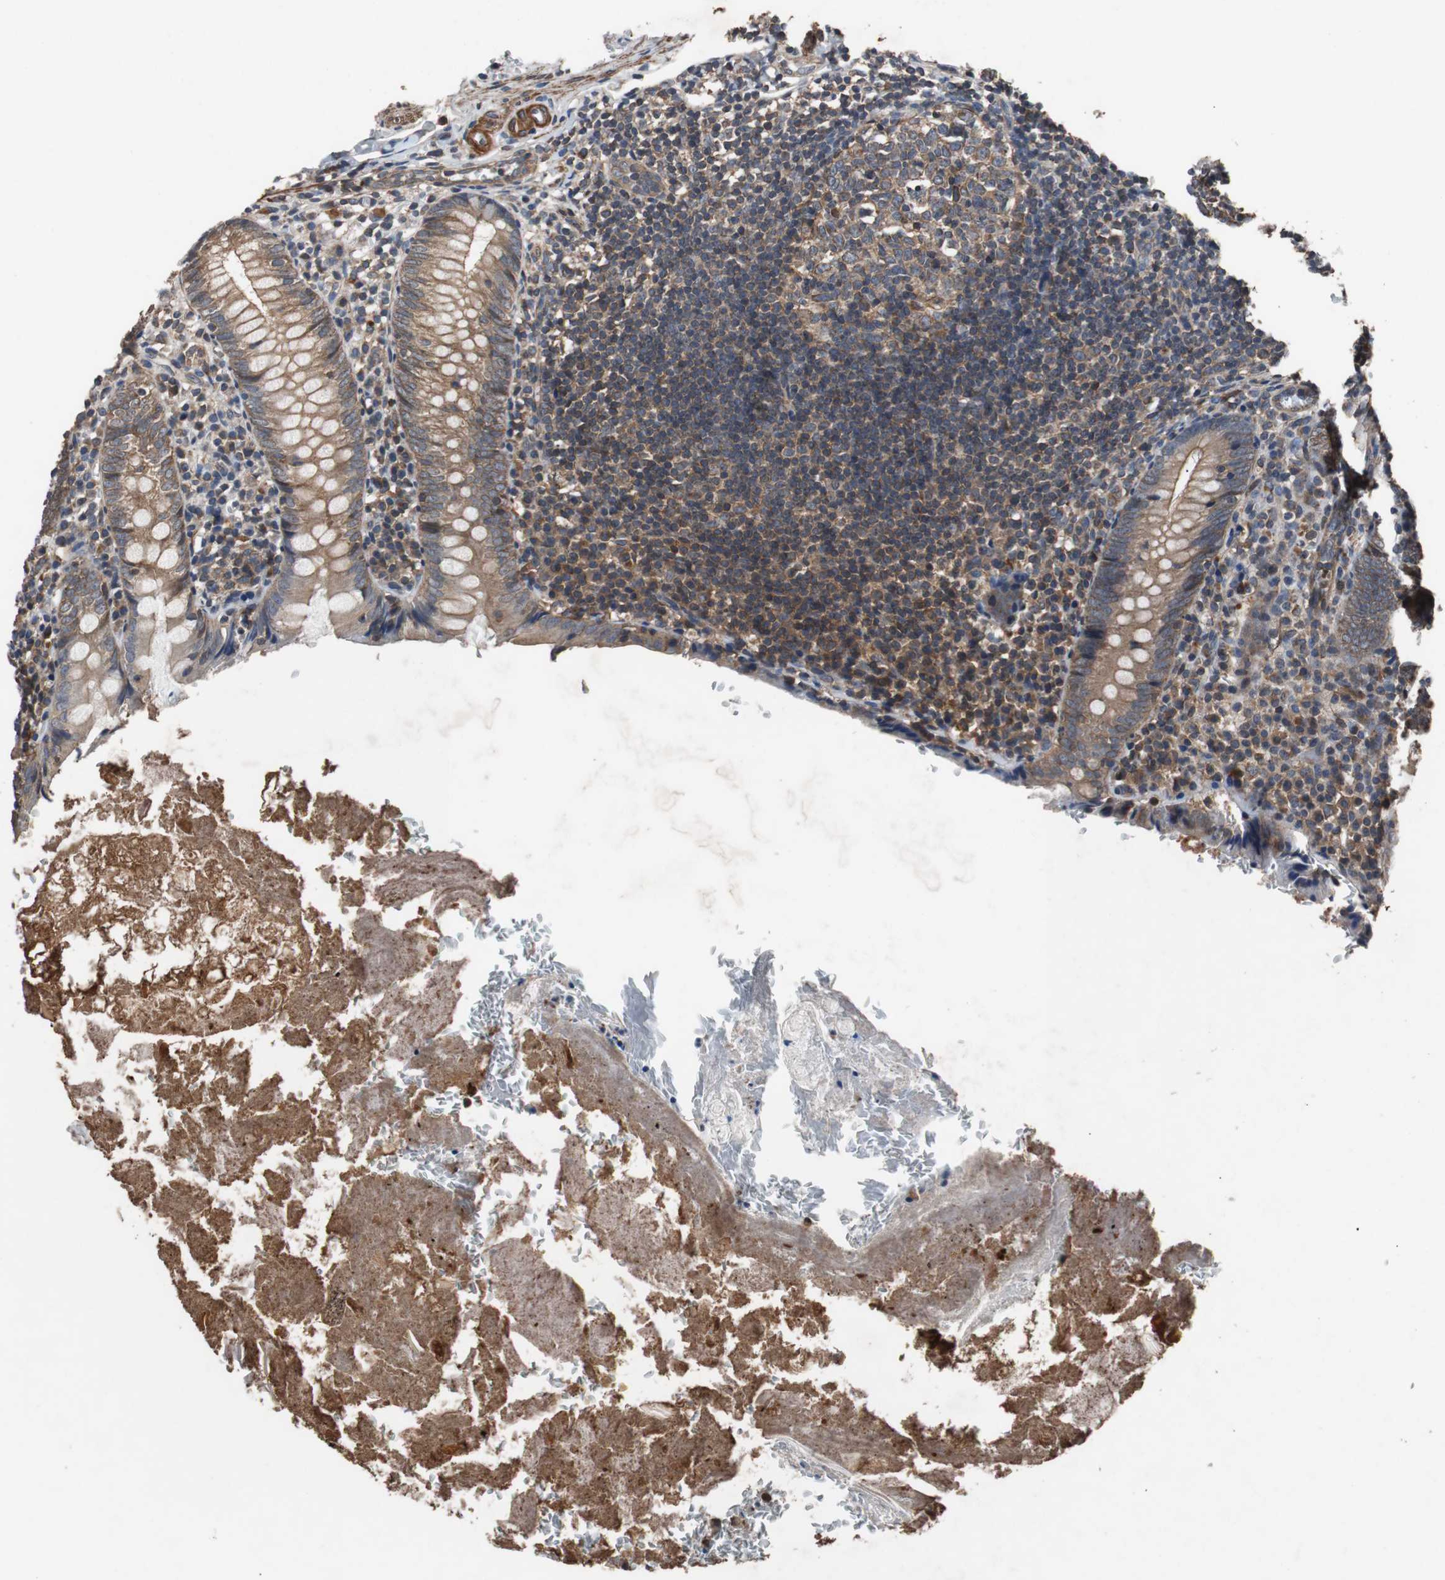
{"staining": {"intensity": "moderate", "quantity": ">75%", "location": "cytoplasmic/membranous"}, "tissue": "appendix", "cell_type": "Glandular cells", "image_type": "normal", "snomed": [{"axis": "morphology", "description": "Normal tissue, NOS"}, {"axis": "topography", "description": "Appendix"}], "caption": "Immunohistochemical staining of normal appendix reveals medium levels of moderate cytoplasmic/membranous positivity in about >75% of glandular cells.", "gene": "PITRM1", "patient": {"sex": "female", "age": 10}}